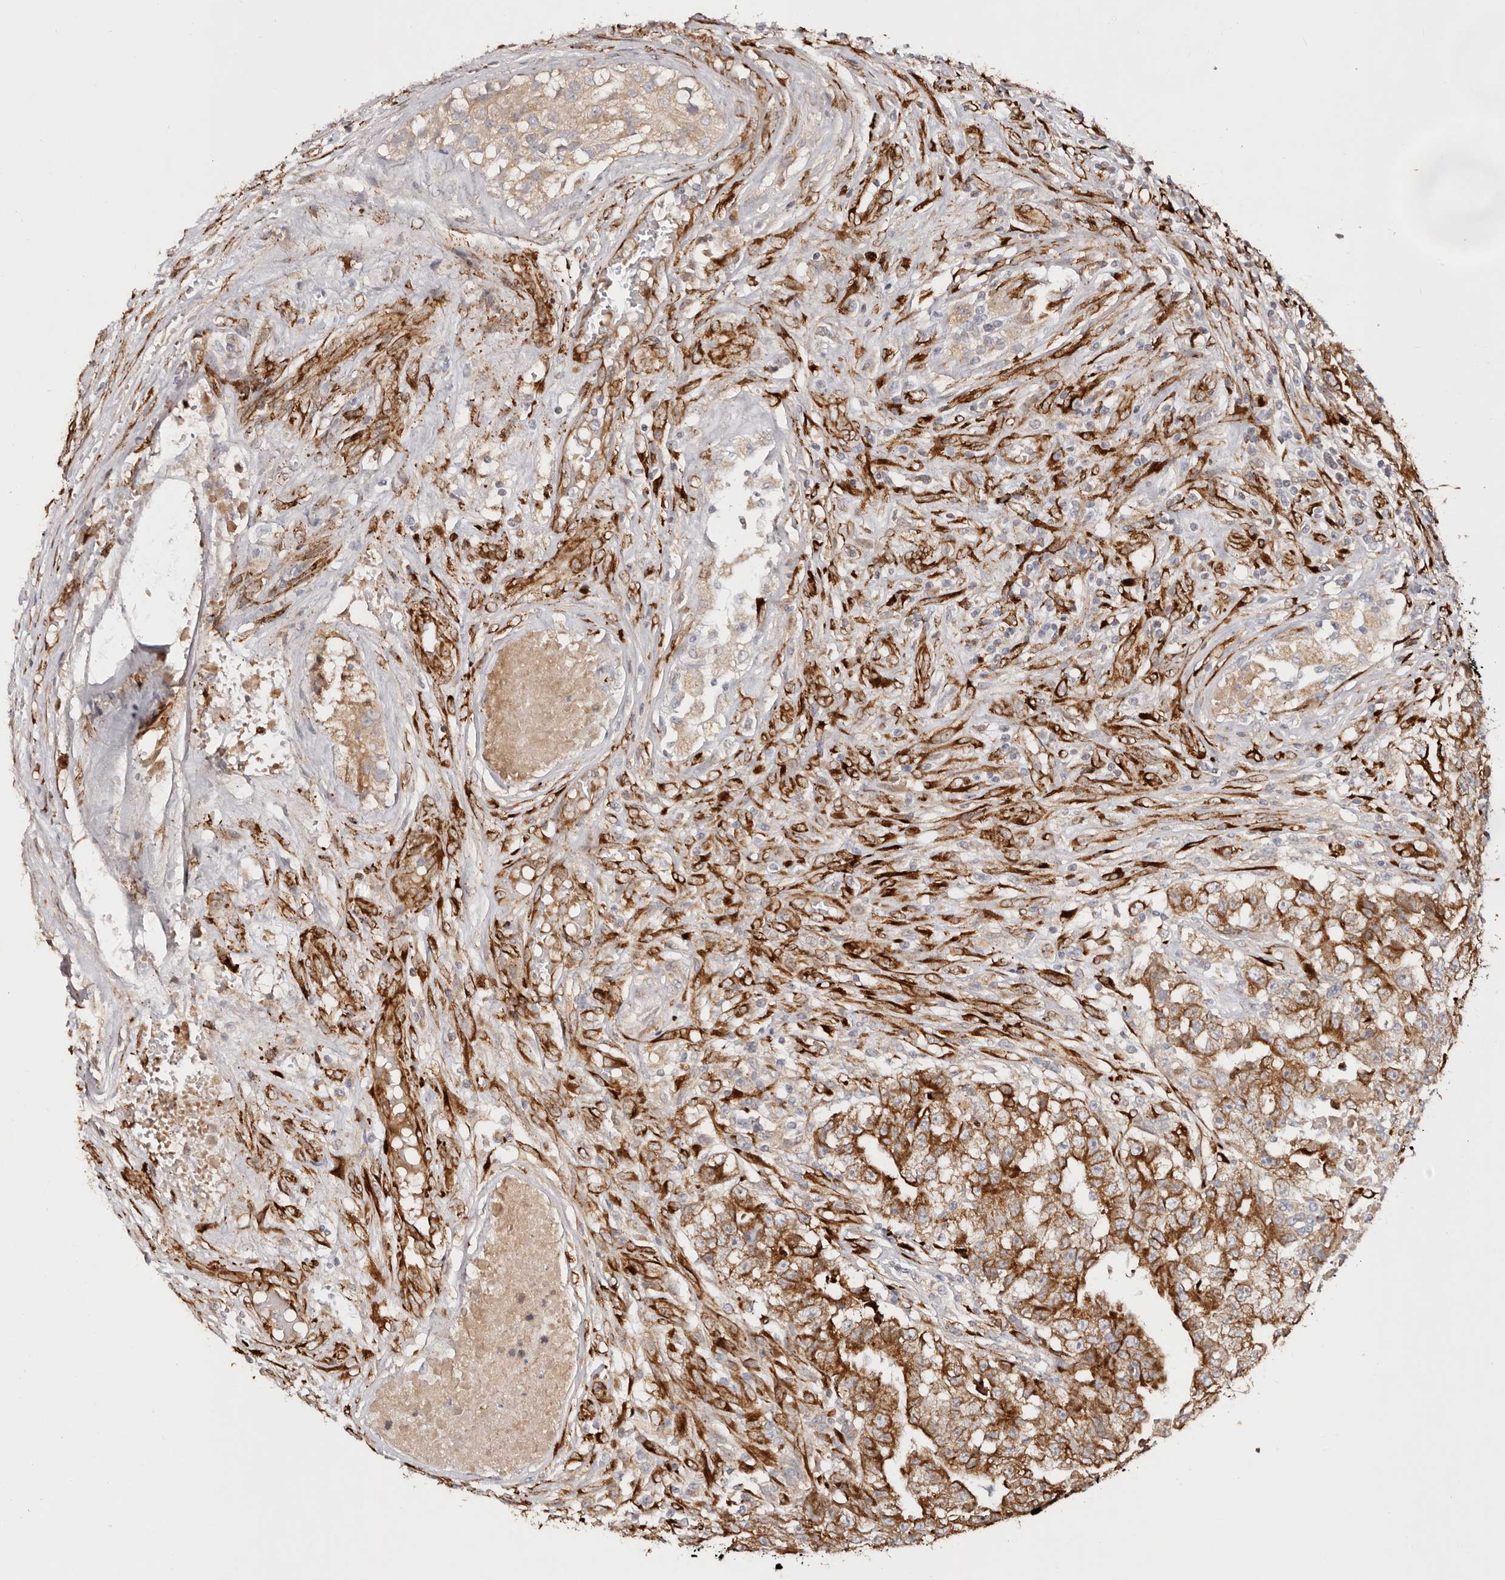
{"staining": {"intensity": "strong", "quantity": ">75%", "location": "cytoplasmic/membranous"}, "tissue": "testis cancer", "cell_type": "Tumor cells", "image_type": "cancer", "snomed": [{"axis": "morphology", "description": "Carcinoma, Embryonal, NOS"}, {"axis": "topography", "description": "Testis"}], "caption": "IHC image of neoplastic tissue: embryonal carcinoma (testis) stained using immunohistochemistry (IHC) exhibits high levels of strong protein expression localized specifically in the cytoplasmic/membranous of tumor cells, appearing as a cytoplasmic/membranous brown color.", "gene": "SERPINH1", "patient": {"sex": "male", "age": 25}}